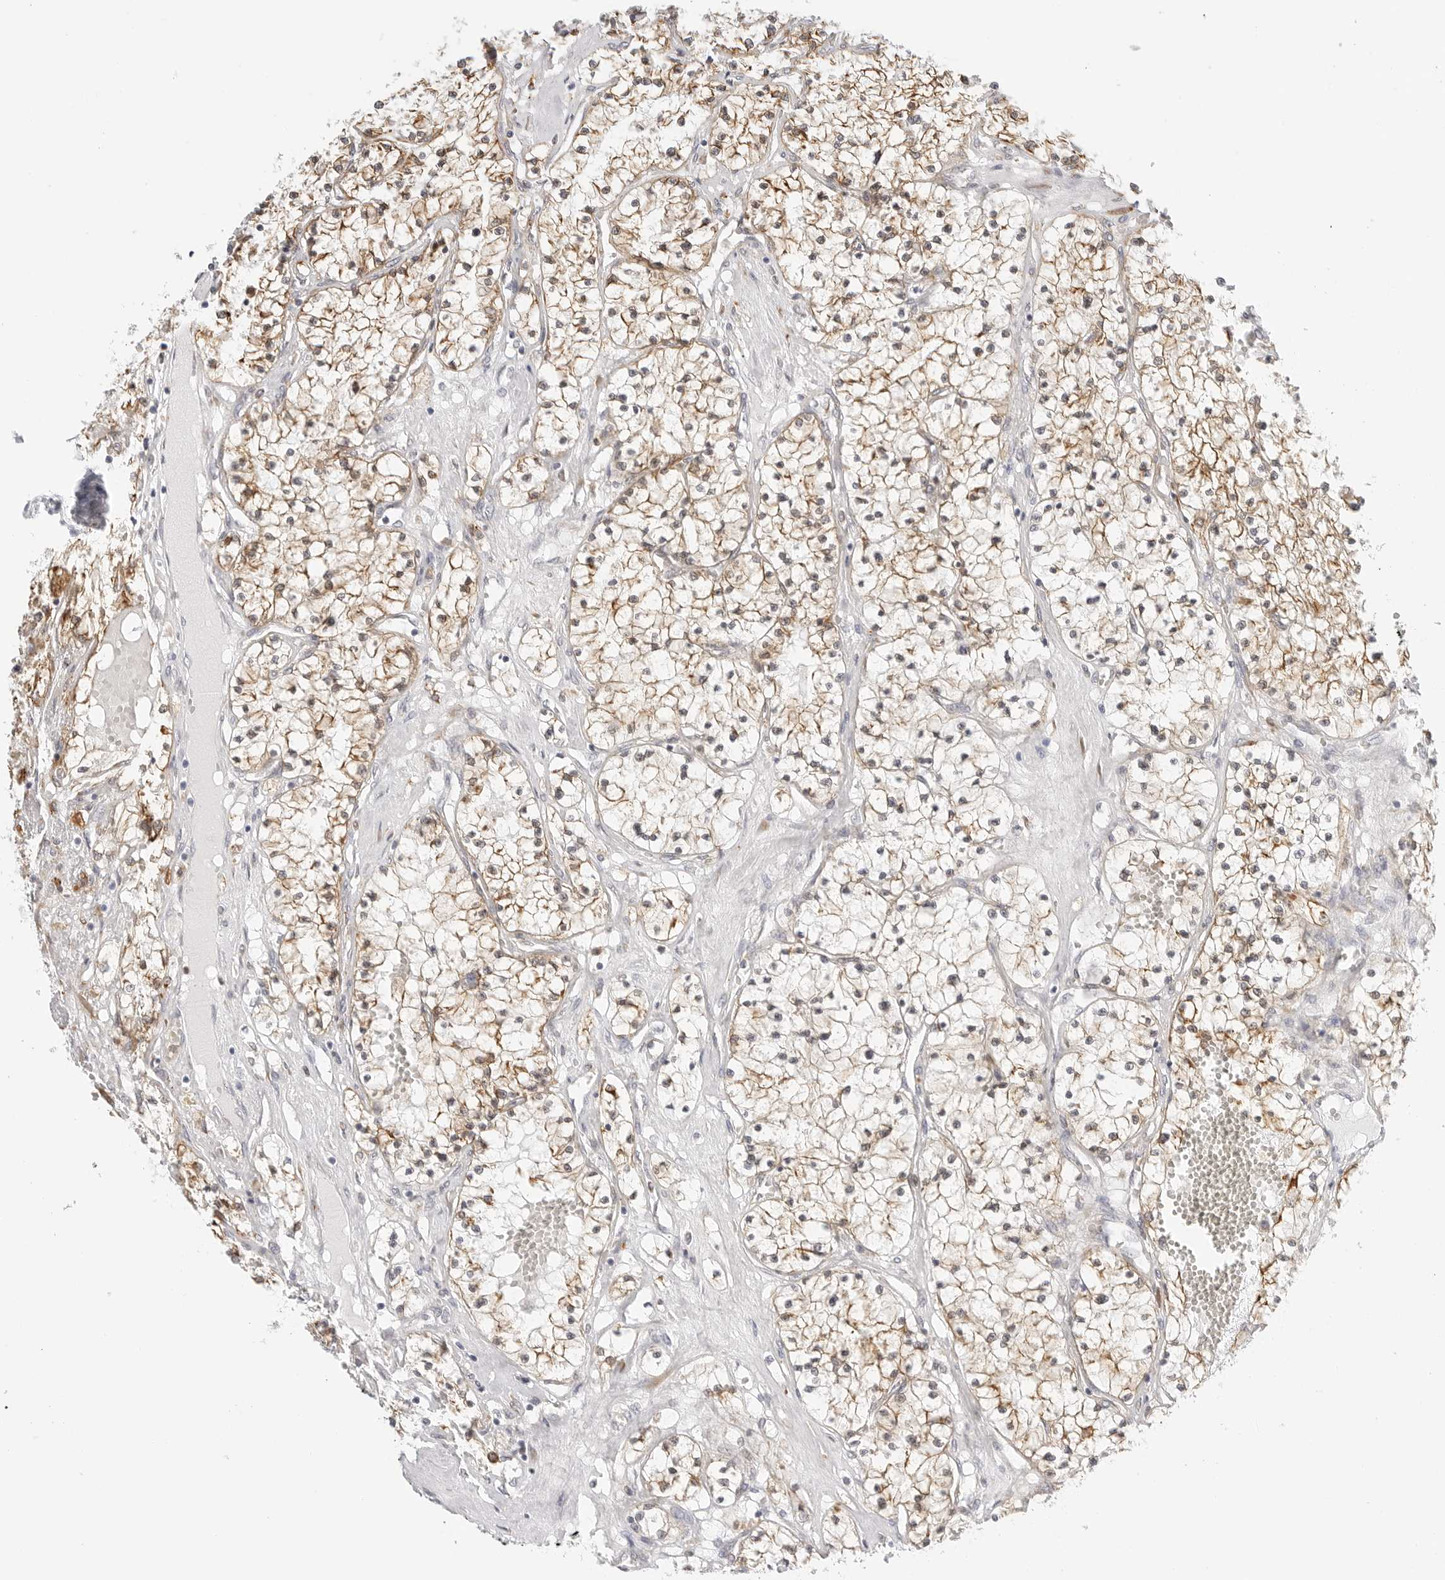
{"staining": {"intensity": "moderate", "quantity": ">75%", "location": "cytoplasmic/membranous"}, "tissue": "renal cancer", "cell_type": "Tumor cells", "image_type": "cancer", "snomed": [{"axis": "morphology", "description": "Normal tissue, NOS"}, {"axis": "morphology", "description": "Adenocarcinoma, NOS"}, {"axis": "topography", "description": "Kidney"}], "caption": "Immunohistochemistry image of renal cancer stained for a protein (brown), which exhibits medium levels of moderate cytoplasmic/membranous positivity in about >75% of tumor cells.", "gene": "THEM4", "patient": {"sex": "male", "age": 68}}